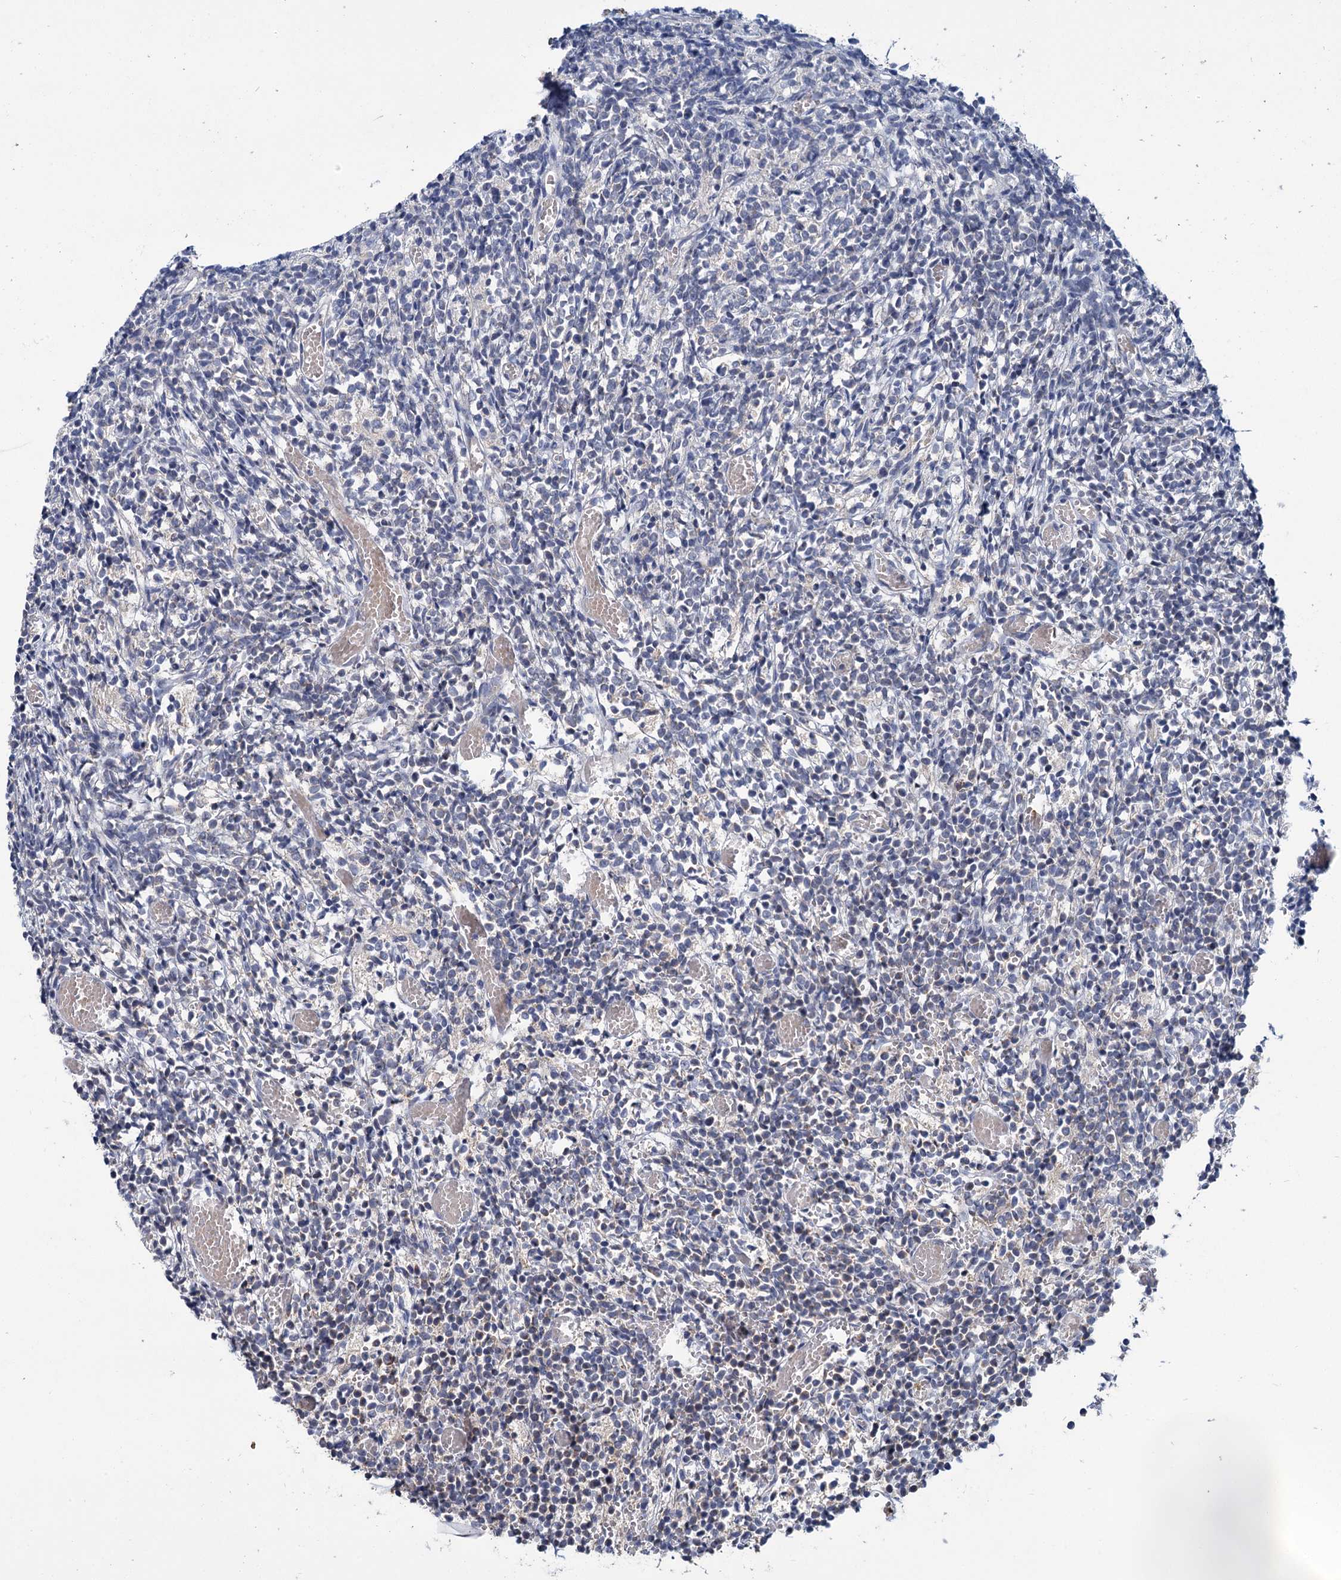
{"staining": {"intensity": "negative", "quantity": "none", "location": "none"}, "tissue": "glioma", "cell_type": "Tumor cells", "image_type": "cancer", "snomed": [{"axis": "morphology", "description": "Glioma, malignant, Low grade"}, {"axis": "topography", "description": "Brain"}], "caption": "This is a photomicrograph of IHC staining of glioma, which shows no staining in tumor cells.", "gene": "DYNC2H1", "patient": {"sex": "female", "age": 1}}